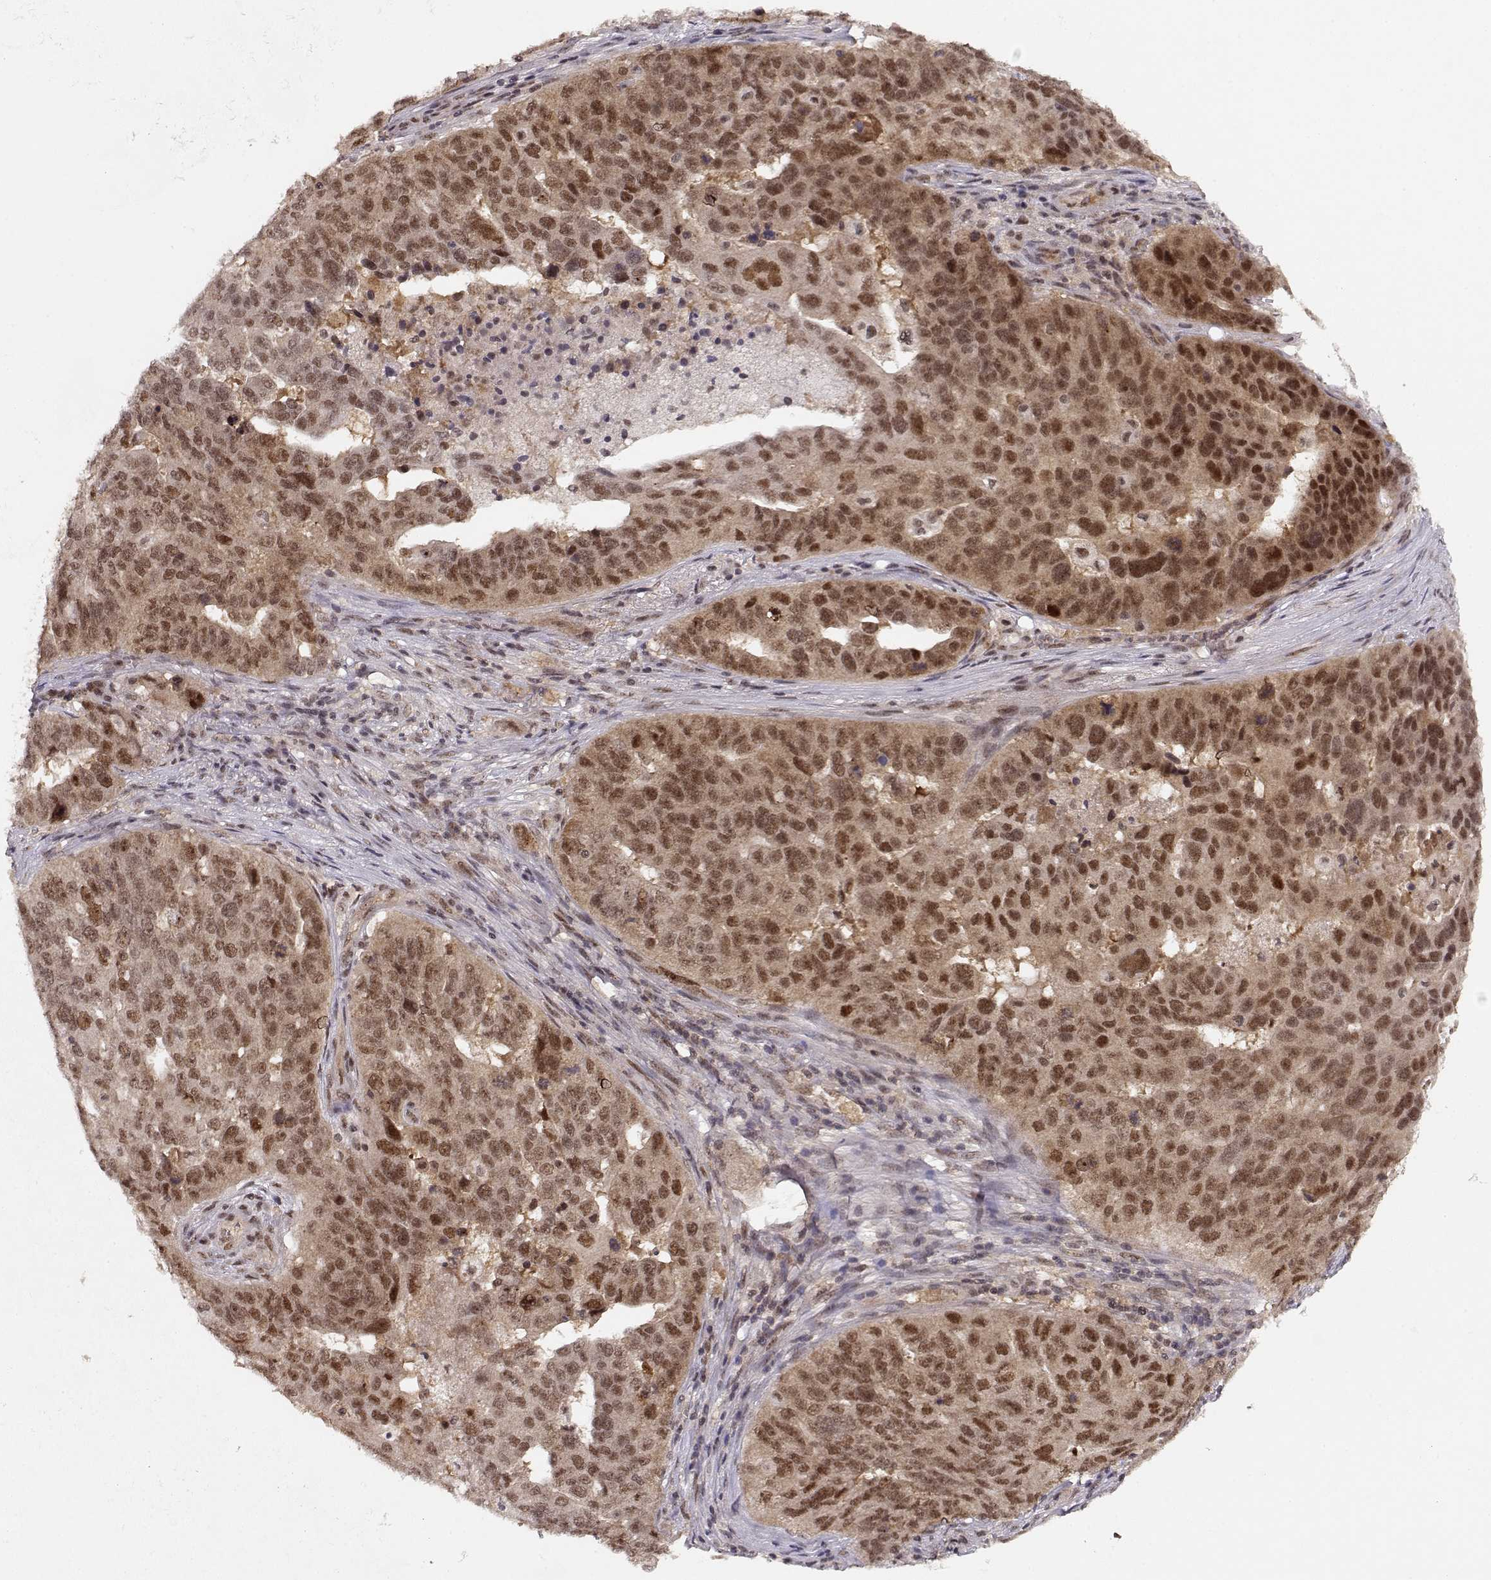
{"staining": {"intensity": "moderate", "quantity": ">75%", "location": "cytoplasmic/membranous,nuclear"}, "tissue": "ovarian cancer", "cell_type": "Tumor cells", "image_type": "cancer", "snomed": [{"axis": "morphology", "description": "Carcinoma, endometroid"}, {"axis": "topography", "description": "Soft tissue"}, {"axis": "topography", "description": "Ovary"}], "caption": "DAB (3,3'-diaminobenzidine) immunohistochemical staining of ovarian cancer demonstrates moderate cytoplasmic/membranous and nuclear protein positivity in about >75% of tumor cells.", "gene": "CSNK2A1", "patient": {"sex": "female", "age": 52}}